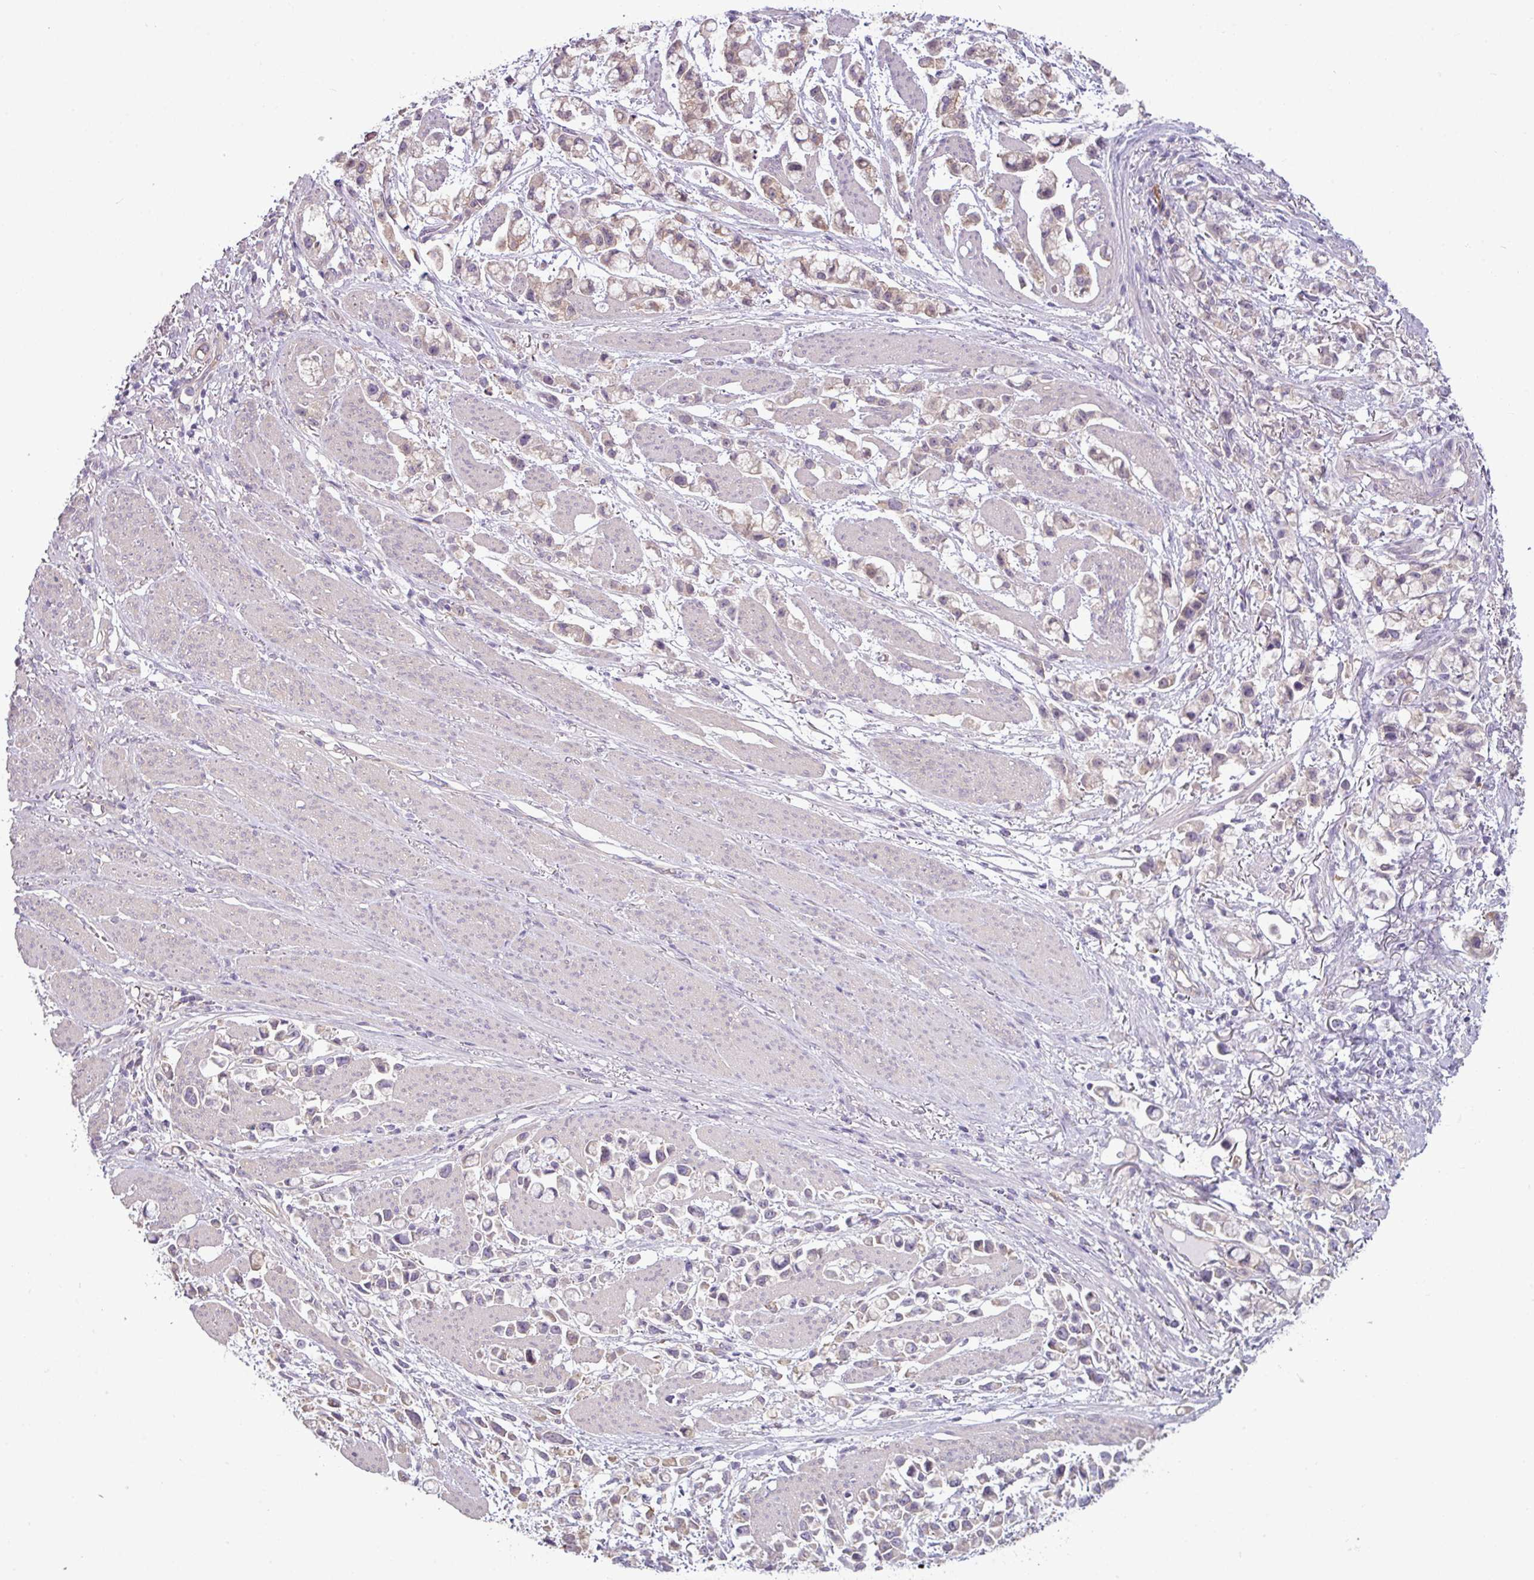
{"staining": {"intensity": "weak", "quantity": "25%-75%", "location": "cytoplasmic/membranous"}, "tissue": "stomach cancer", "cell_type": "Tumor cells", "image_type": "cancer", "snomed": [{"axis": "morphology", "description": "Adenocarcinoma, NOS"}, {"axis": "topography", "description": "Stomach"}], "caption": "A brown stain labels weak cytoplasmic/membranous staining of a protein in human stomach cancer tumor cells.", "gene": "CAMK2B", "patient": {"sex": "female", "age": 81}}